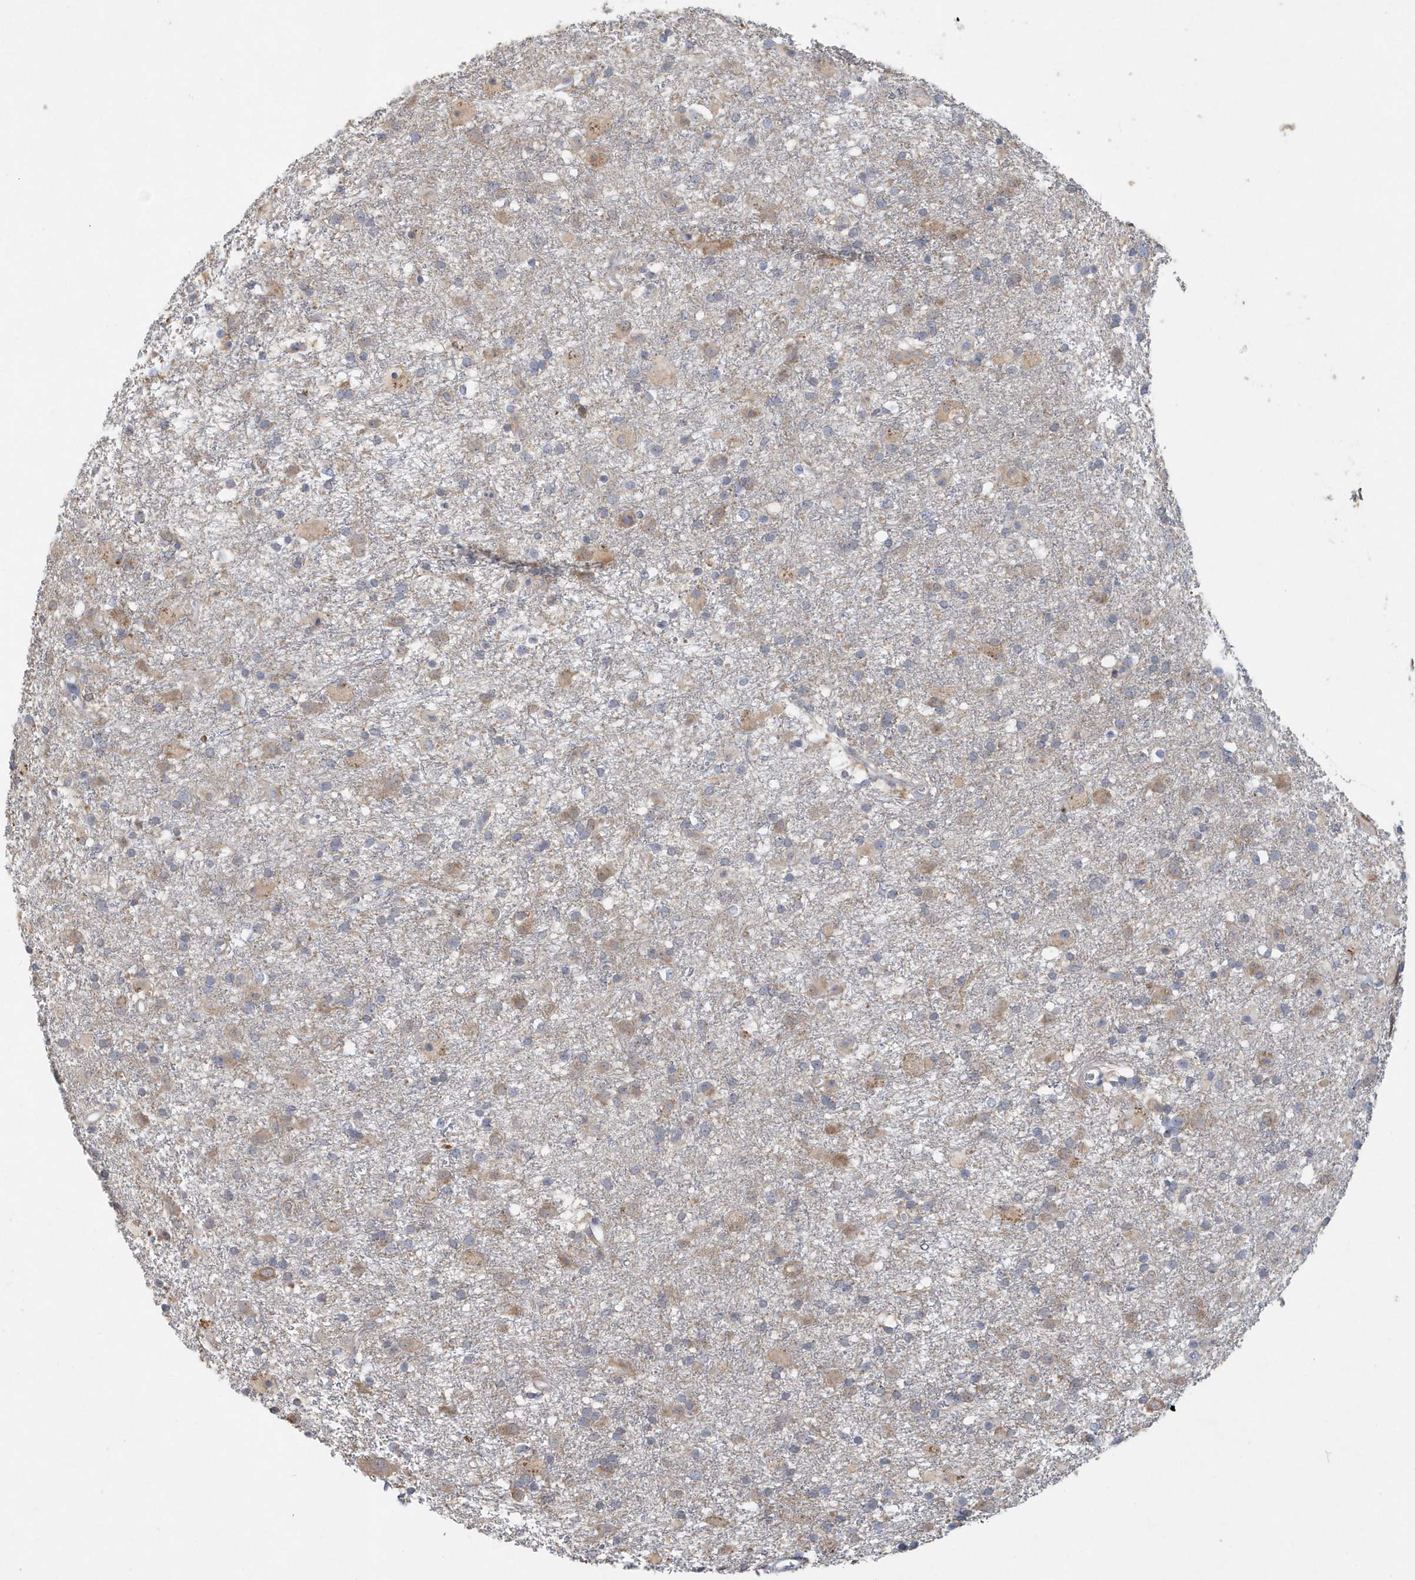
{"staining": {"intensity": "moderate", "quantity": "<25%", "location": "cytoplasmic/membranous"}, "tissue": "glioma", "cell_type": "Tumor cells", "image_type": "cancer", "snomed": [{"axis": "morphology", "description": "Glioma, malignant, Low grade"}, {"axis": "topography", "description": "Brain"}], "caption": "A histopathology image showing moderate cytoplasmic/membranous expression in about <25% of tumor cells in malignant glioma (low-grade), as visualized by brown immunohistochemical staining.", "gene": "AKR7A2", "patient": {"sex": "male", "age": 65}}